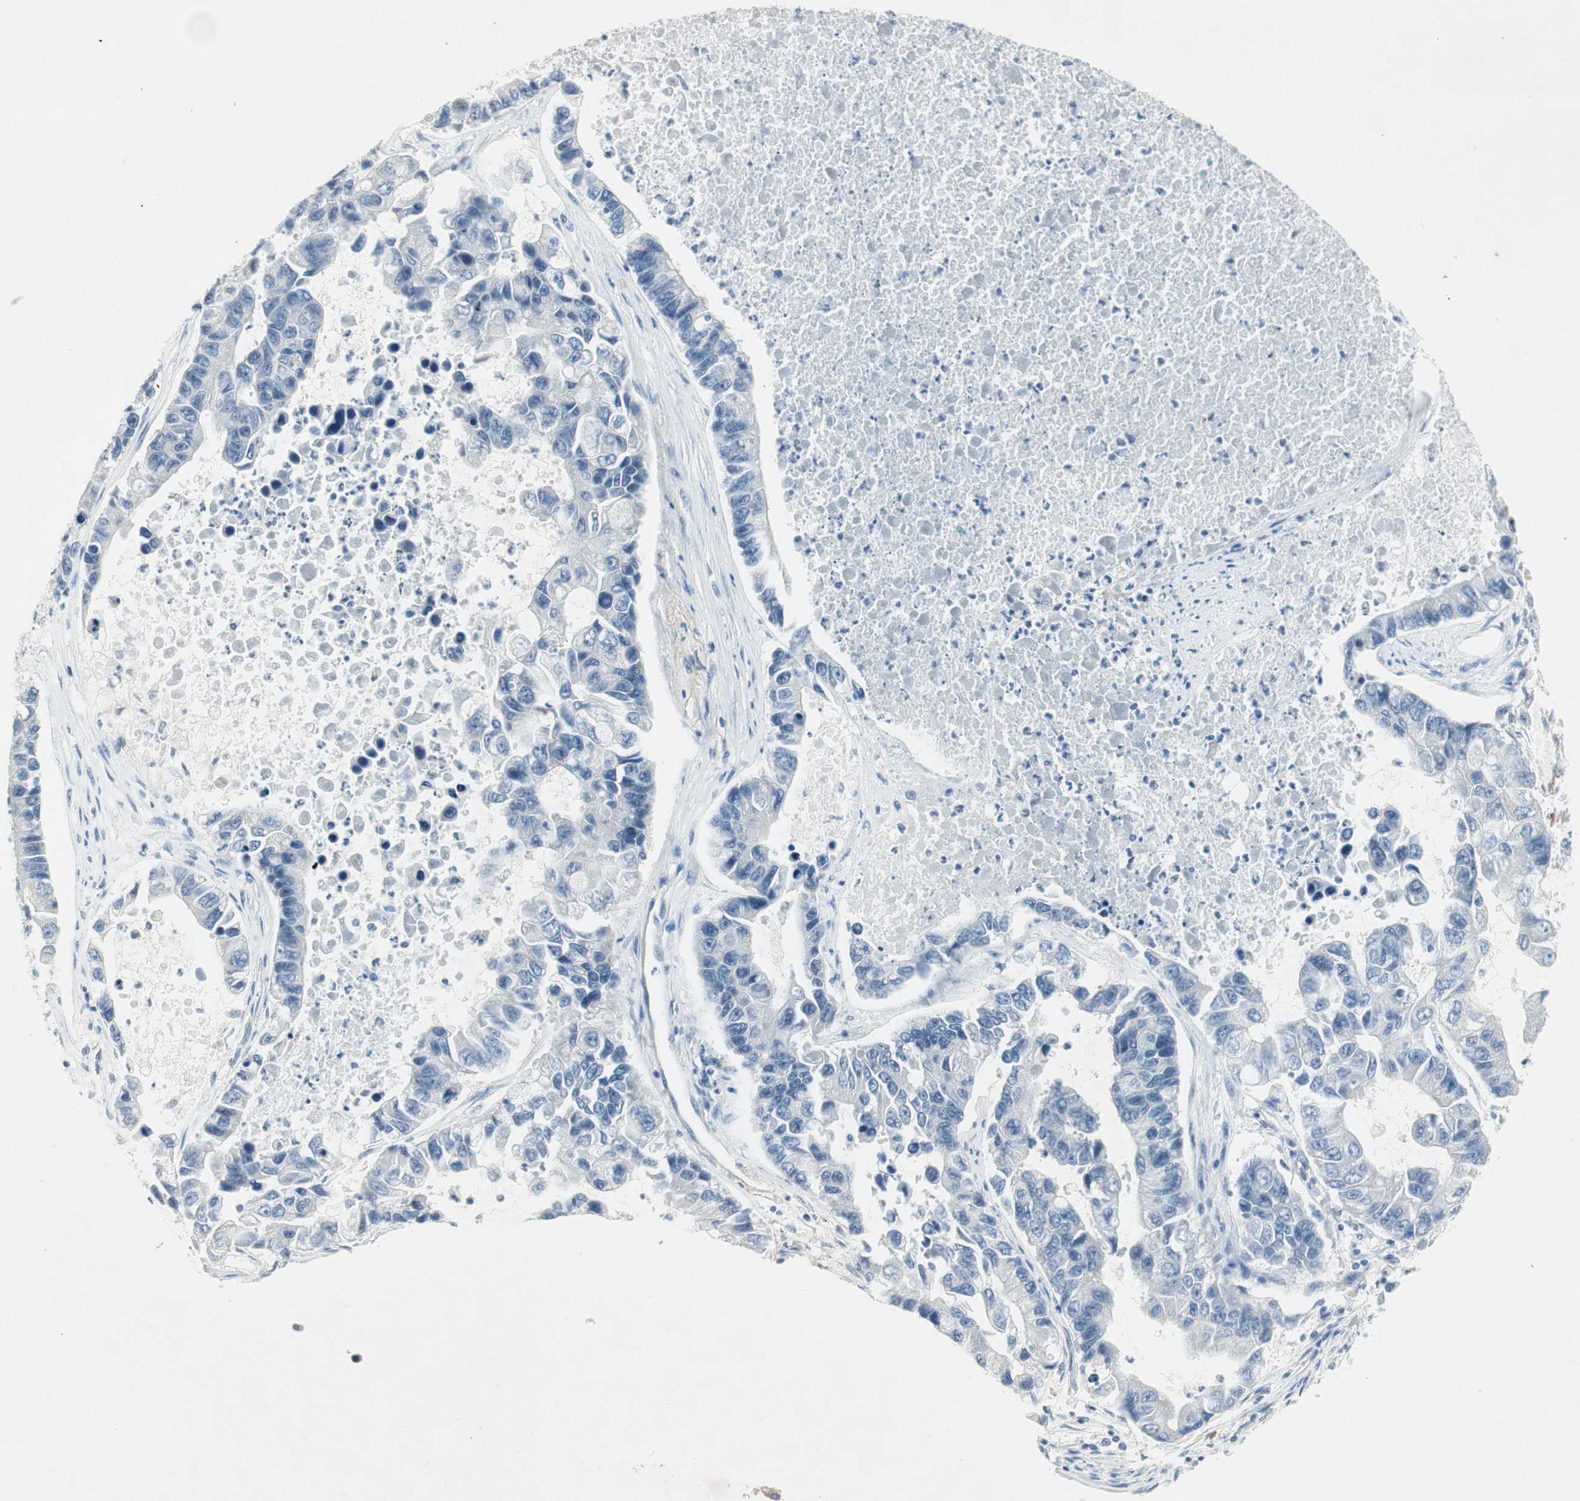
{"staining": {"intensity": "negative", "quantity": "none", "location": "none"}, "tissue": "lung cancer", "cell_type": "Tumor cells", "image_type": "cancer", "snomed": [{"axis": "morphology", "description": "Adenocarcinoma, NOS"}, {"axis": "topography", "description": "Lung"}], "caption": "The image displays no staining of tumor cells in lung cancer (adenocarcinoma).", "gene": "ITGB4", "patient": {"sex": "female", "age": 51}}